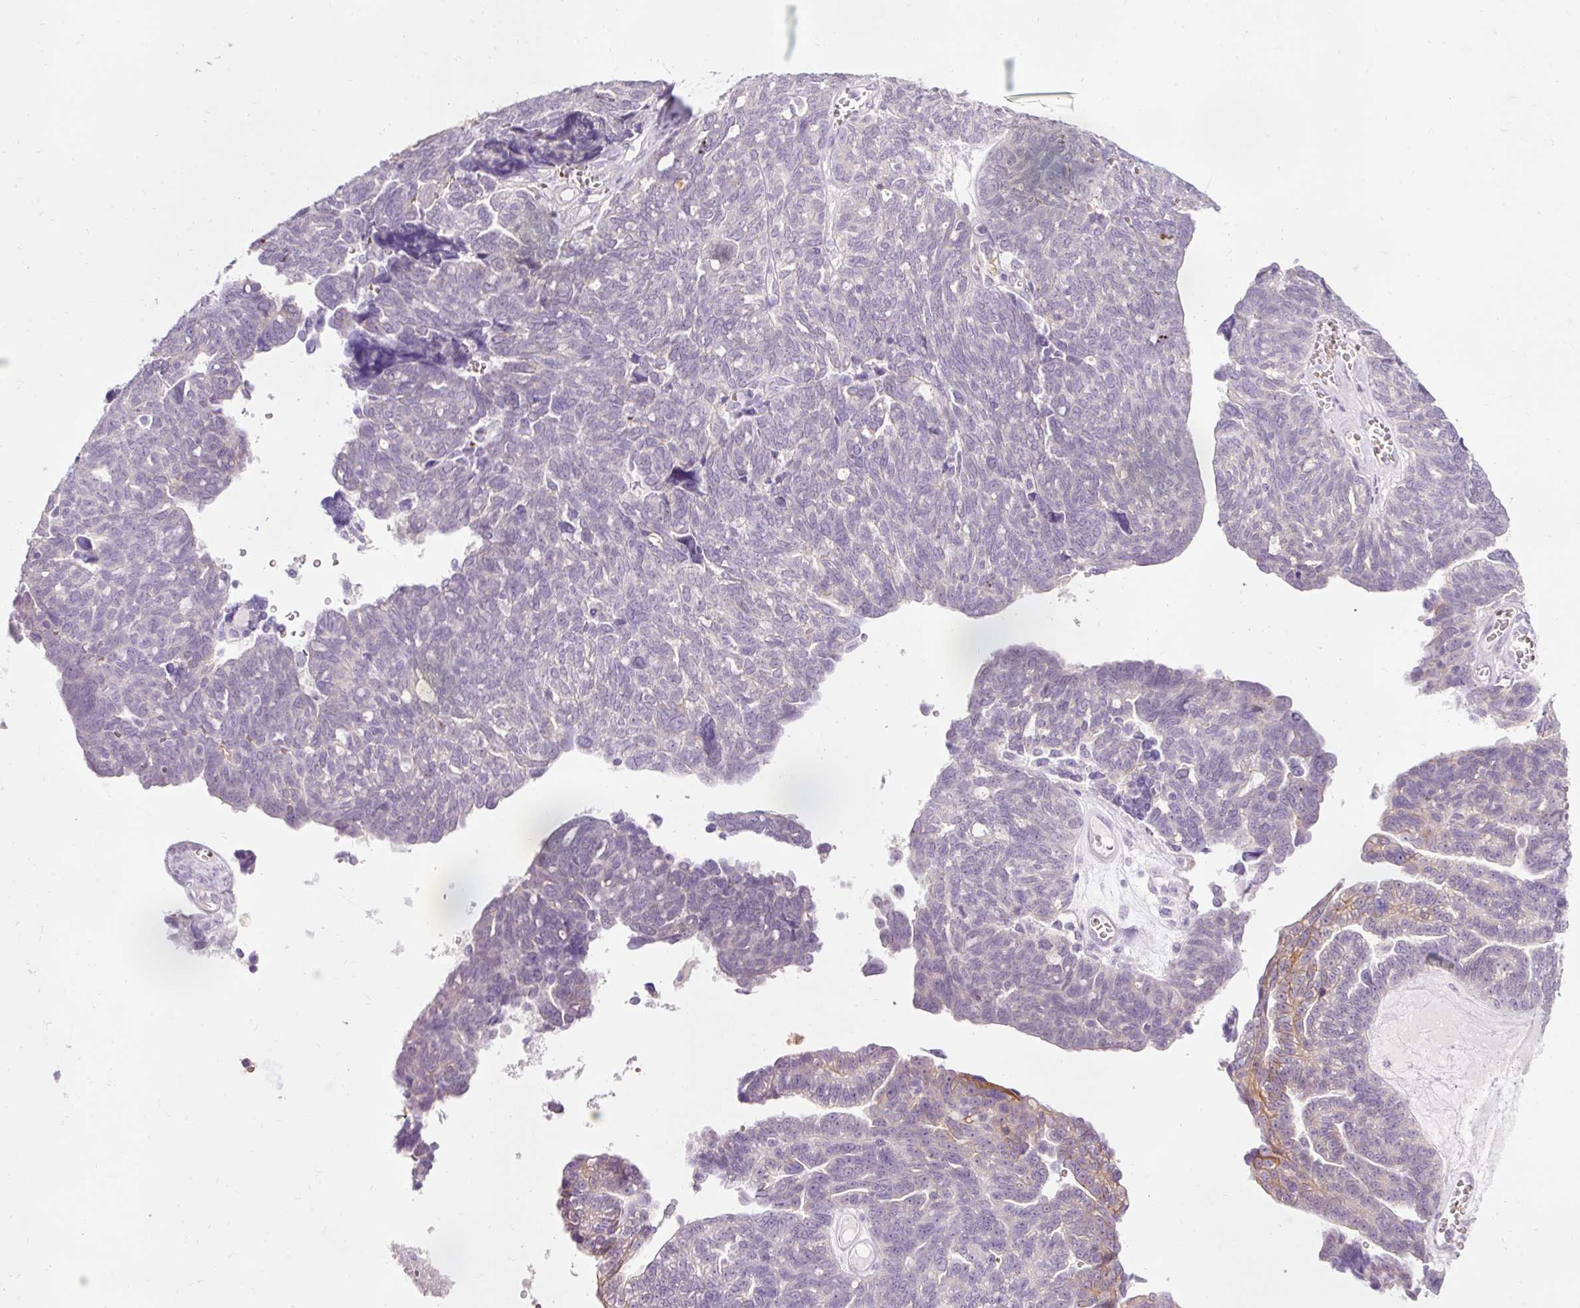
{"staining": {"intensity": "negative", "quantity": "none", "location": "none"}, "tissue": "ovarian cancer", "cell_type": "Tumor cells", "image_type": "cancer", "snomed": [{"axis": "morphology", "description": "Cystadenocarcinoma, serous, NOS"}, {"axis": "topography", "description": "Ovary"}], "caption": "There is no significant positivity in tumor cells of ovarian serous cystadenocarcinoma.", "gene": "DHRS11", "patient": {"sex": "female", "age": 79}}